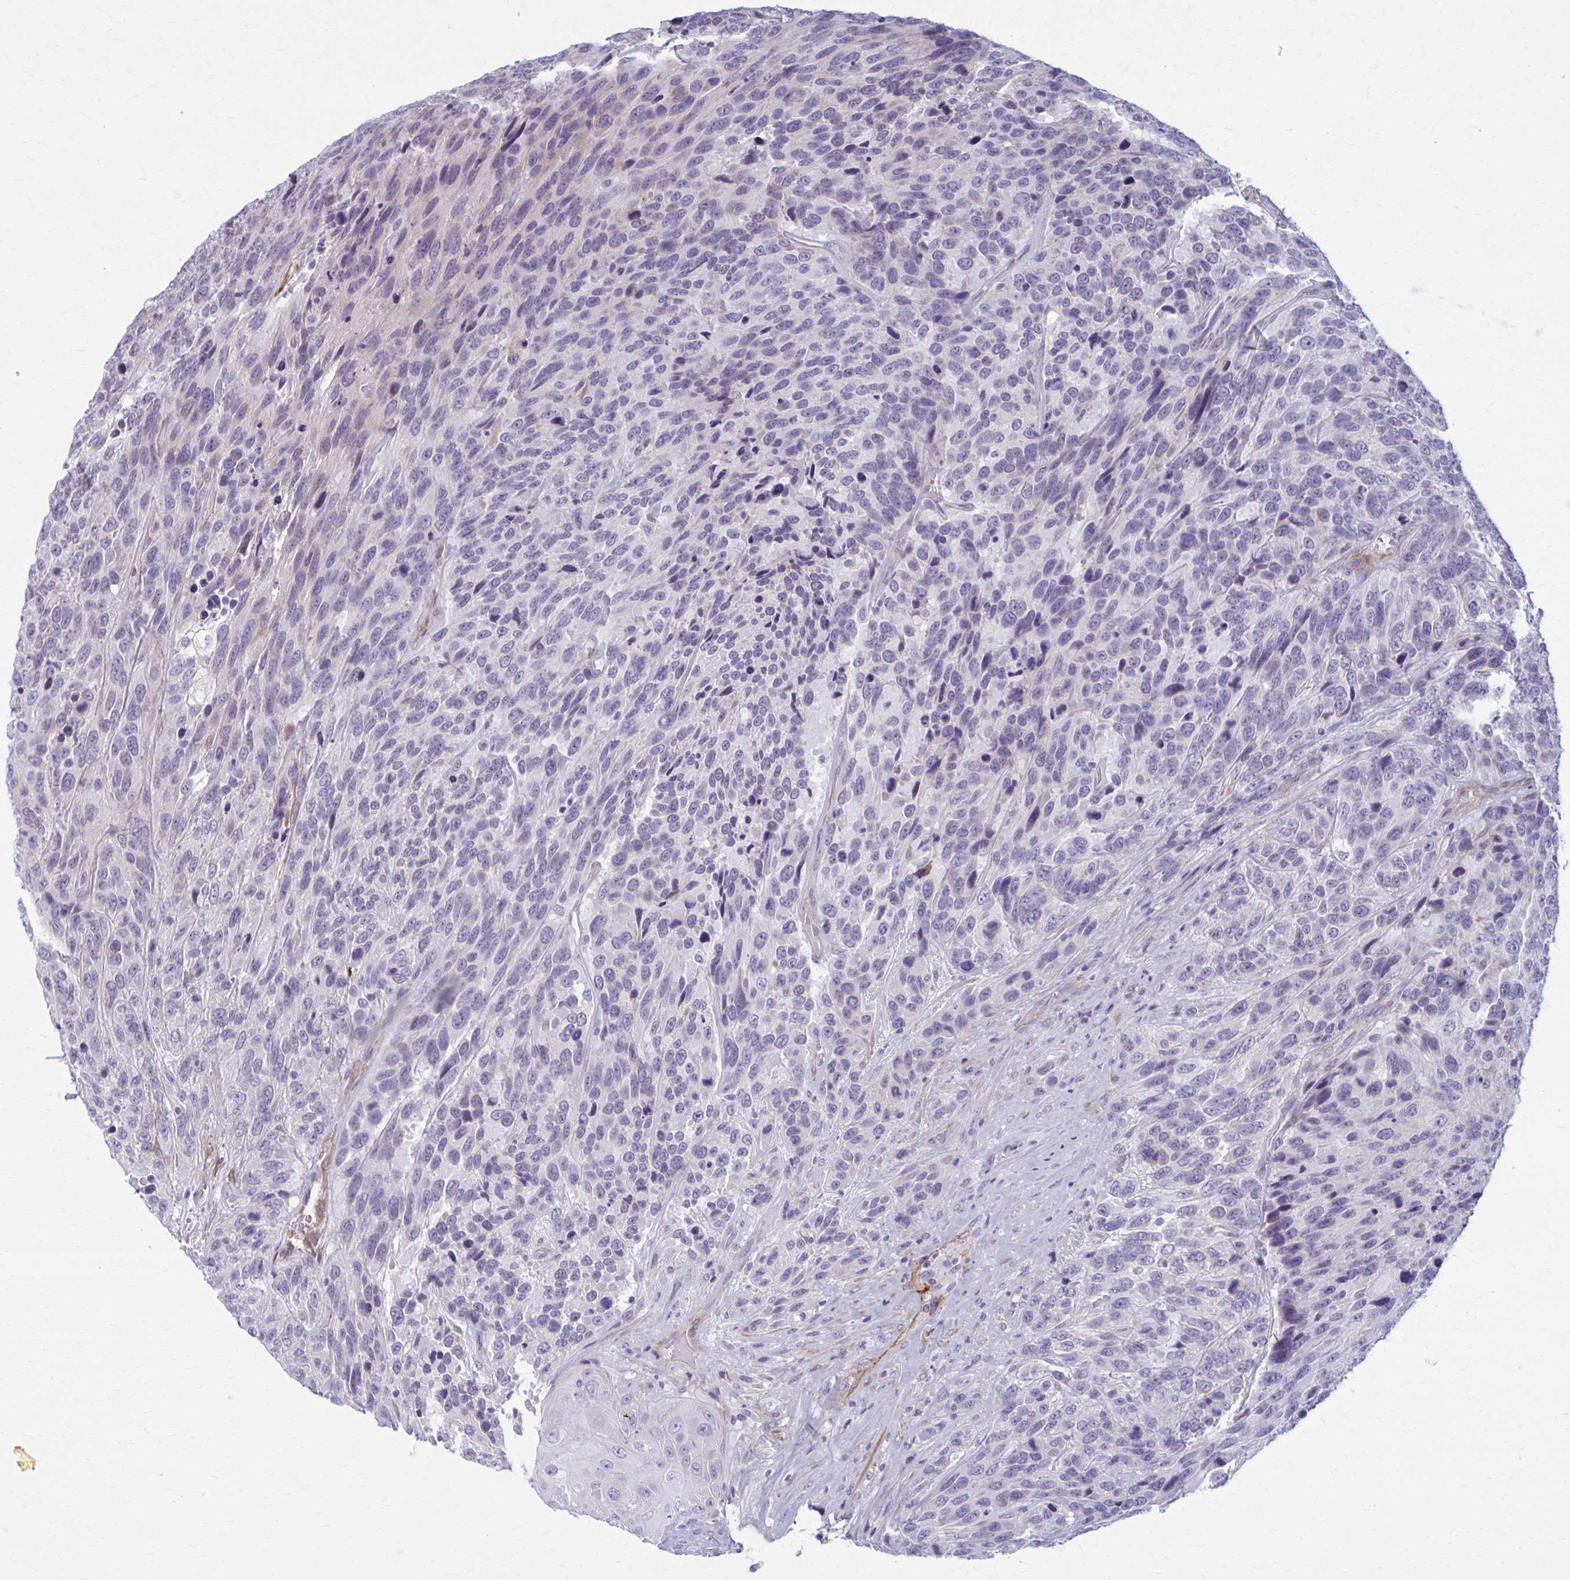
{"staining": {"intensity": "negative", "quantity": "none", "location": "none"}, "tissue": "urothelial cancer", "cell_type": "Tumor cells", "image_type": "cancer", "snomed": [{"axis": "morphology", "description": "Urothelial carcinoma, High grade"}, {"axis": "topography", "description": "Urinary bladder"}], "caption": "This is an immunohistochemistry micrograph of urothelial carcinoma (high-grade). There is no positivity in tumor cells.", "gene": "AKAP12", "patient": {"sex": "female", "age": 70}}